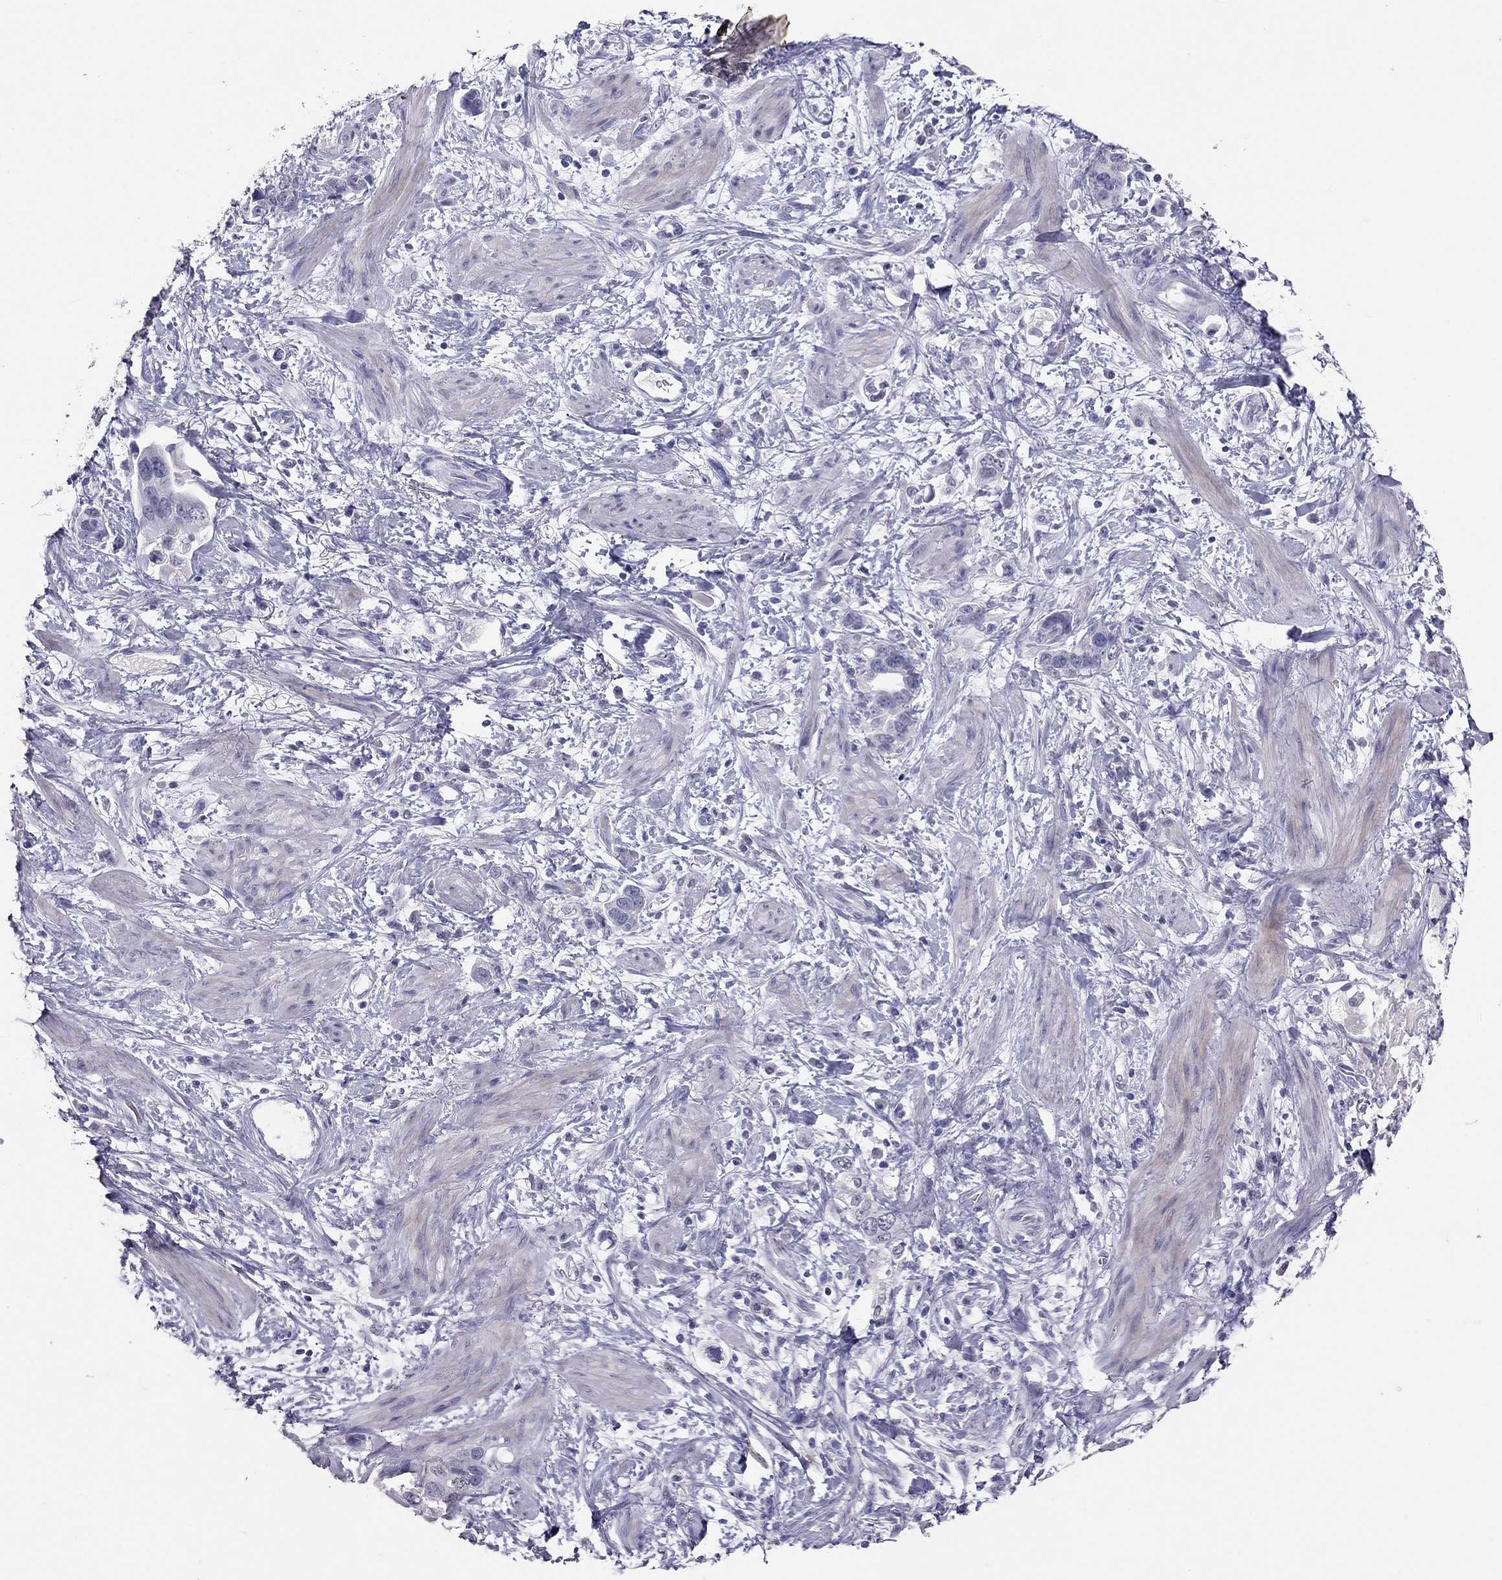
{"staining": {"intensity": "negative", "quantity": "none", "location": "none"}, "tissue": "stomach cancer", "cell_type": "Tumor cells", "image_type": "cancer", "snomed": [{"axis": "morphology", "description": "Adenocarcinoma, NOS"}, {"axis": "topography", "description": "Stomach, lower"}], "caption": "Tumor cells are negative for protein expression in human stomach cancer.", "gene": "PSMB11", "patient": {"sex": "female", "age": 93}}